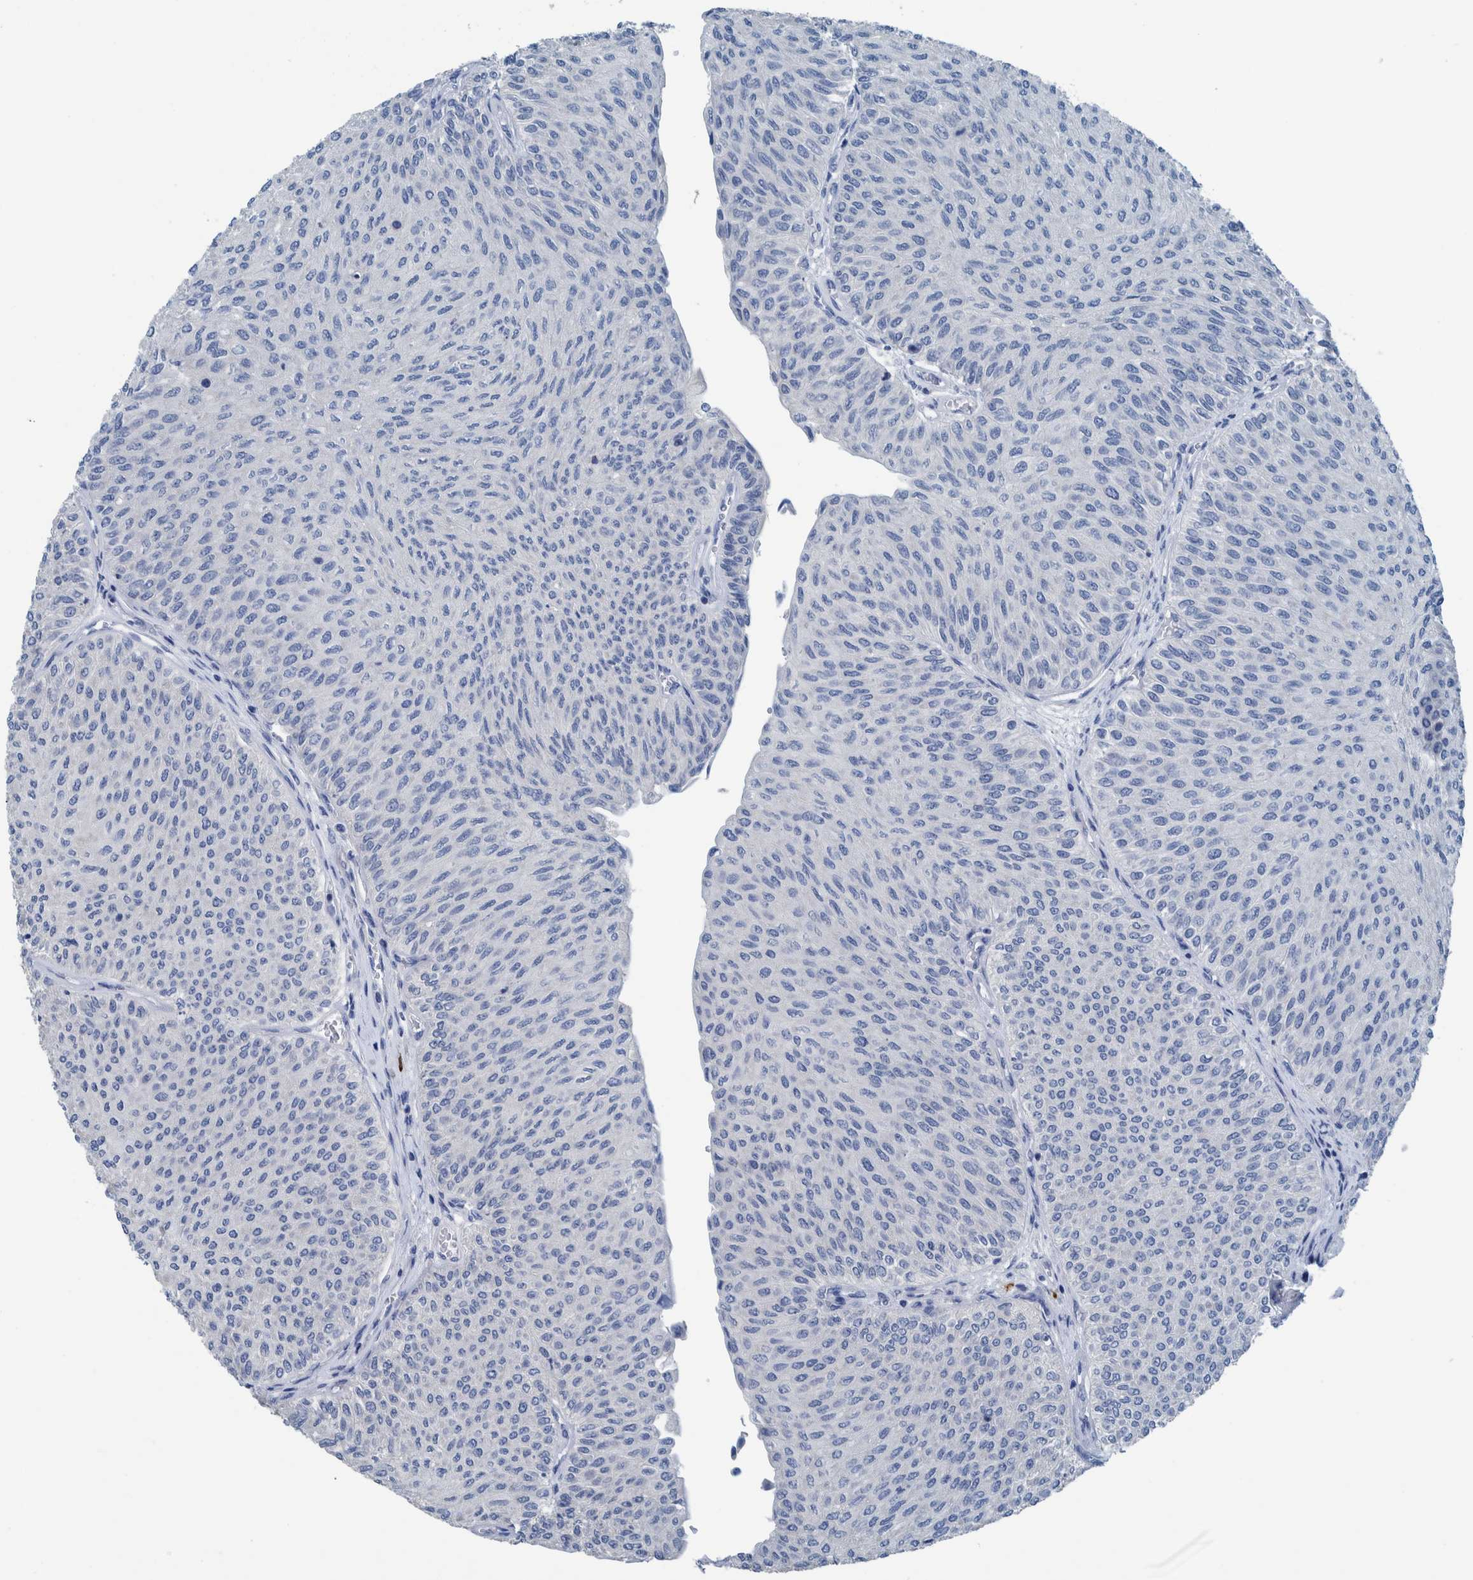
{"staining": {"intensity": "negative", "quantity": "none", "location": "none"}, "tissue": "urothelial cancer", "cell_type": "Tumor cells", "image_type": "cancer", "snomed": [{"axis": "morphology", "description": "Urothelial carcinoma, Low grade"}, {"axis": "topography", "description": "Urinary bladder"}], "caption": "The histopathology image exhibits no significant expression in tumor cells of urothelial carcinoma (low-grade).", "gene": "IDO1", "patient": {"sex": "male", "age": 78}}